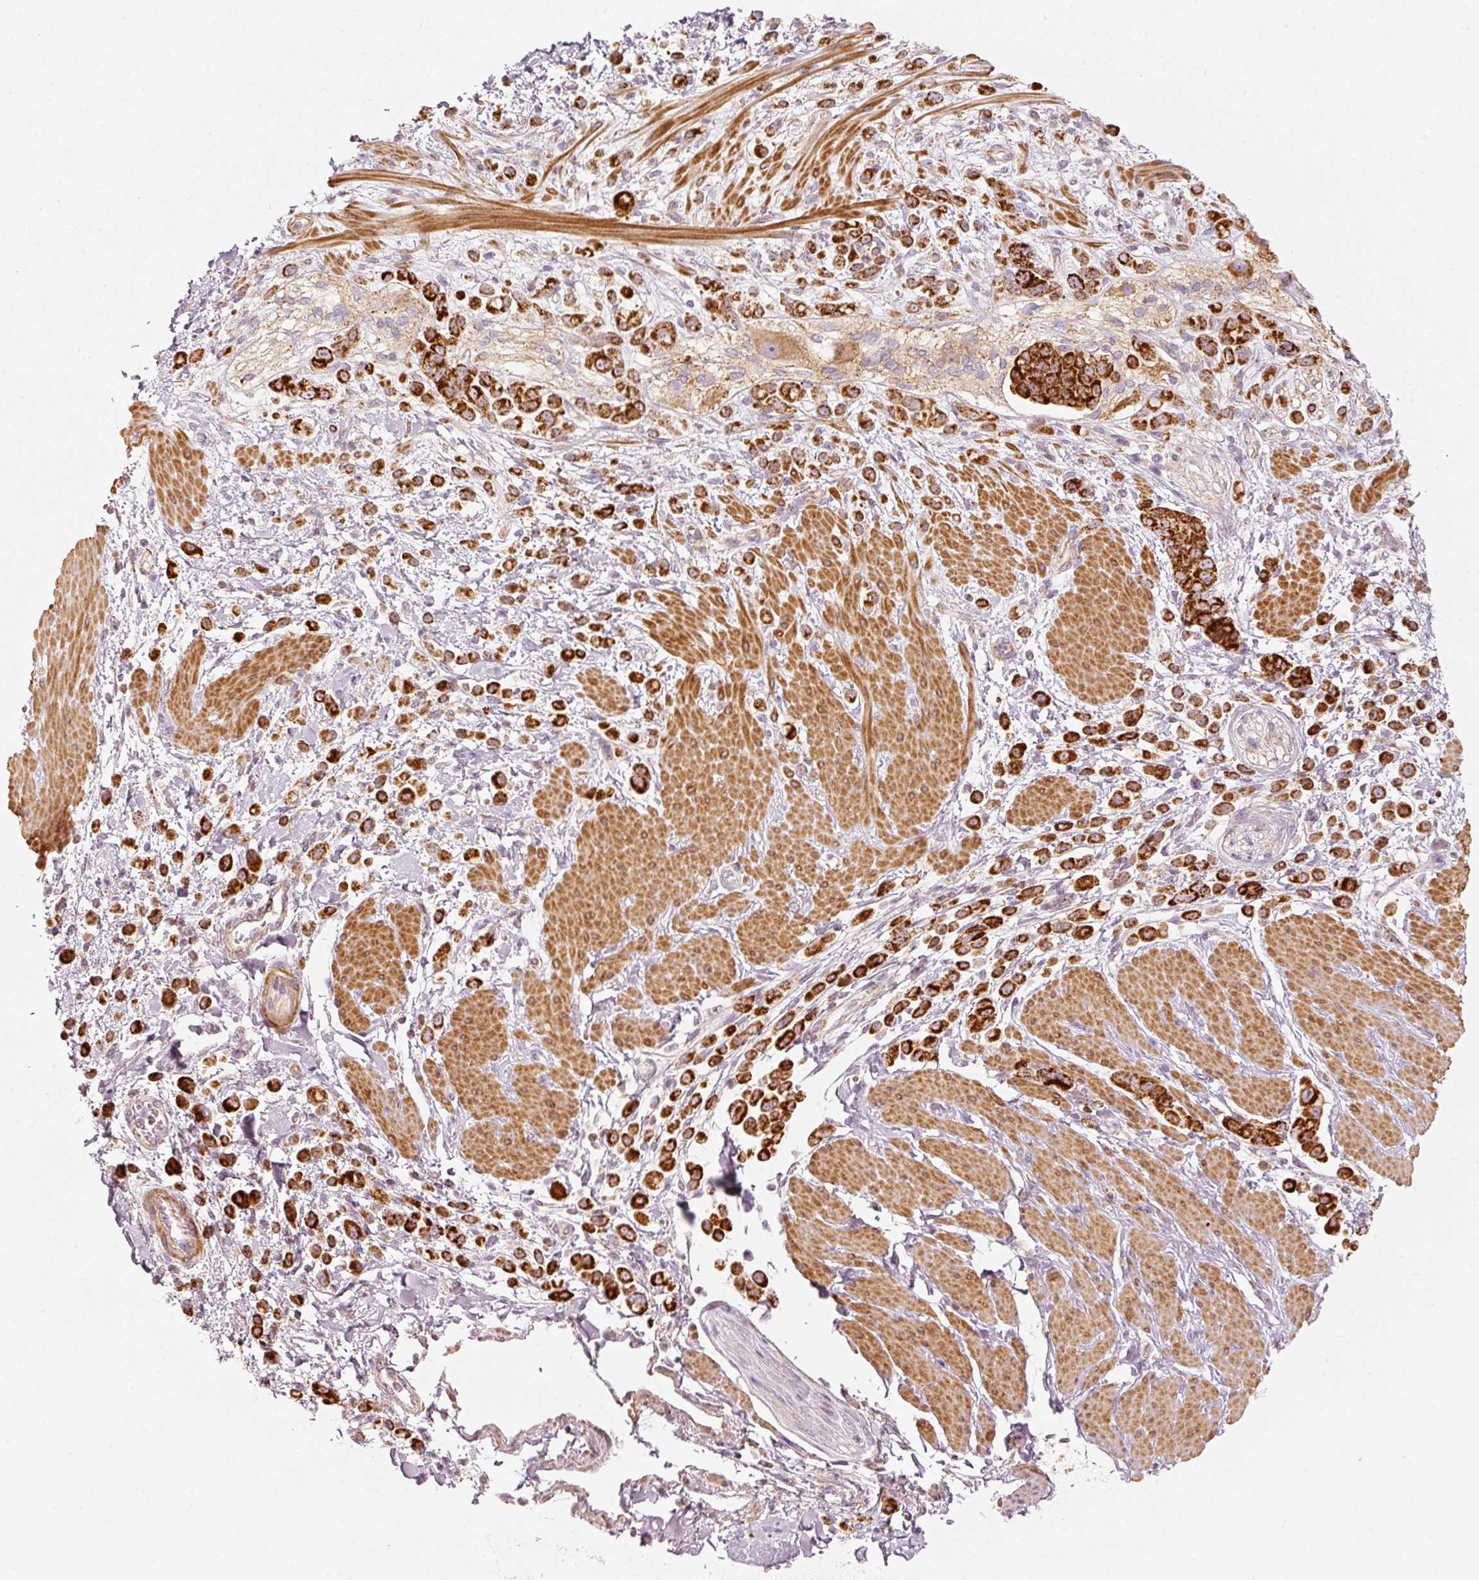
{"staining": {"intensity": "strong", "quantity": ">75%", "location": "cytoplasmic/membranous"}, "tissue": "pancreatic cancer", "cell_type": "Tumor cells", "image_type": "cancer", "snomed": [{"axis": "morphology", "description": "Normal tissue, NOS"}, {"axis": "morphology", "description": "Adenocarcinoma, NOS"}, {"axis": "topography", "description": "Pancreas"}], "caption": "Pancreatic adenocarcinoma stained for a protein exhibits strong cytoplasmic/membranous positivity in tumor cells.", "gene": "C17orf98", "patient": {"sex": "female", "age": 64}}